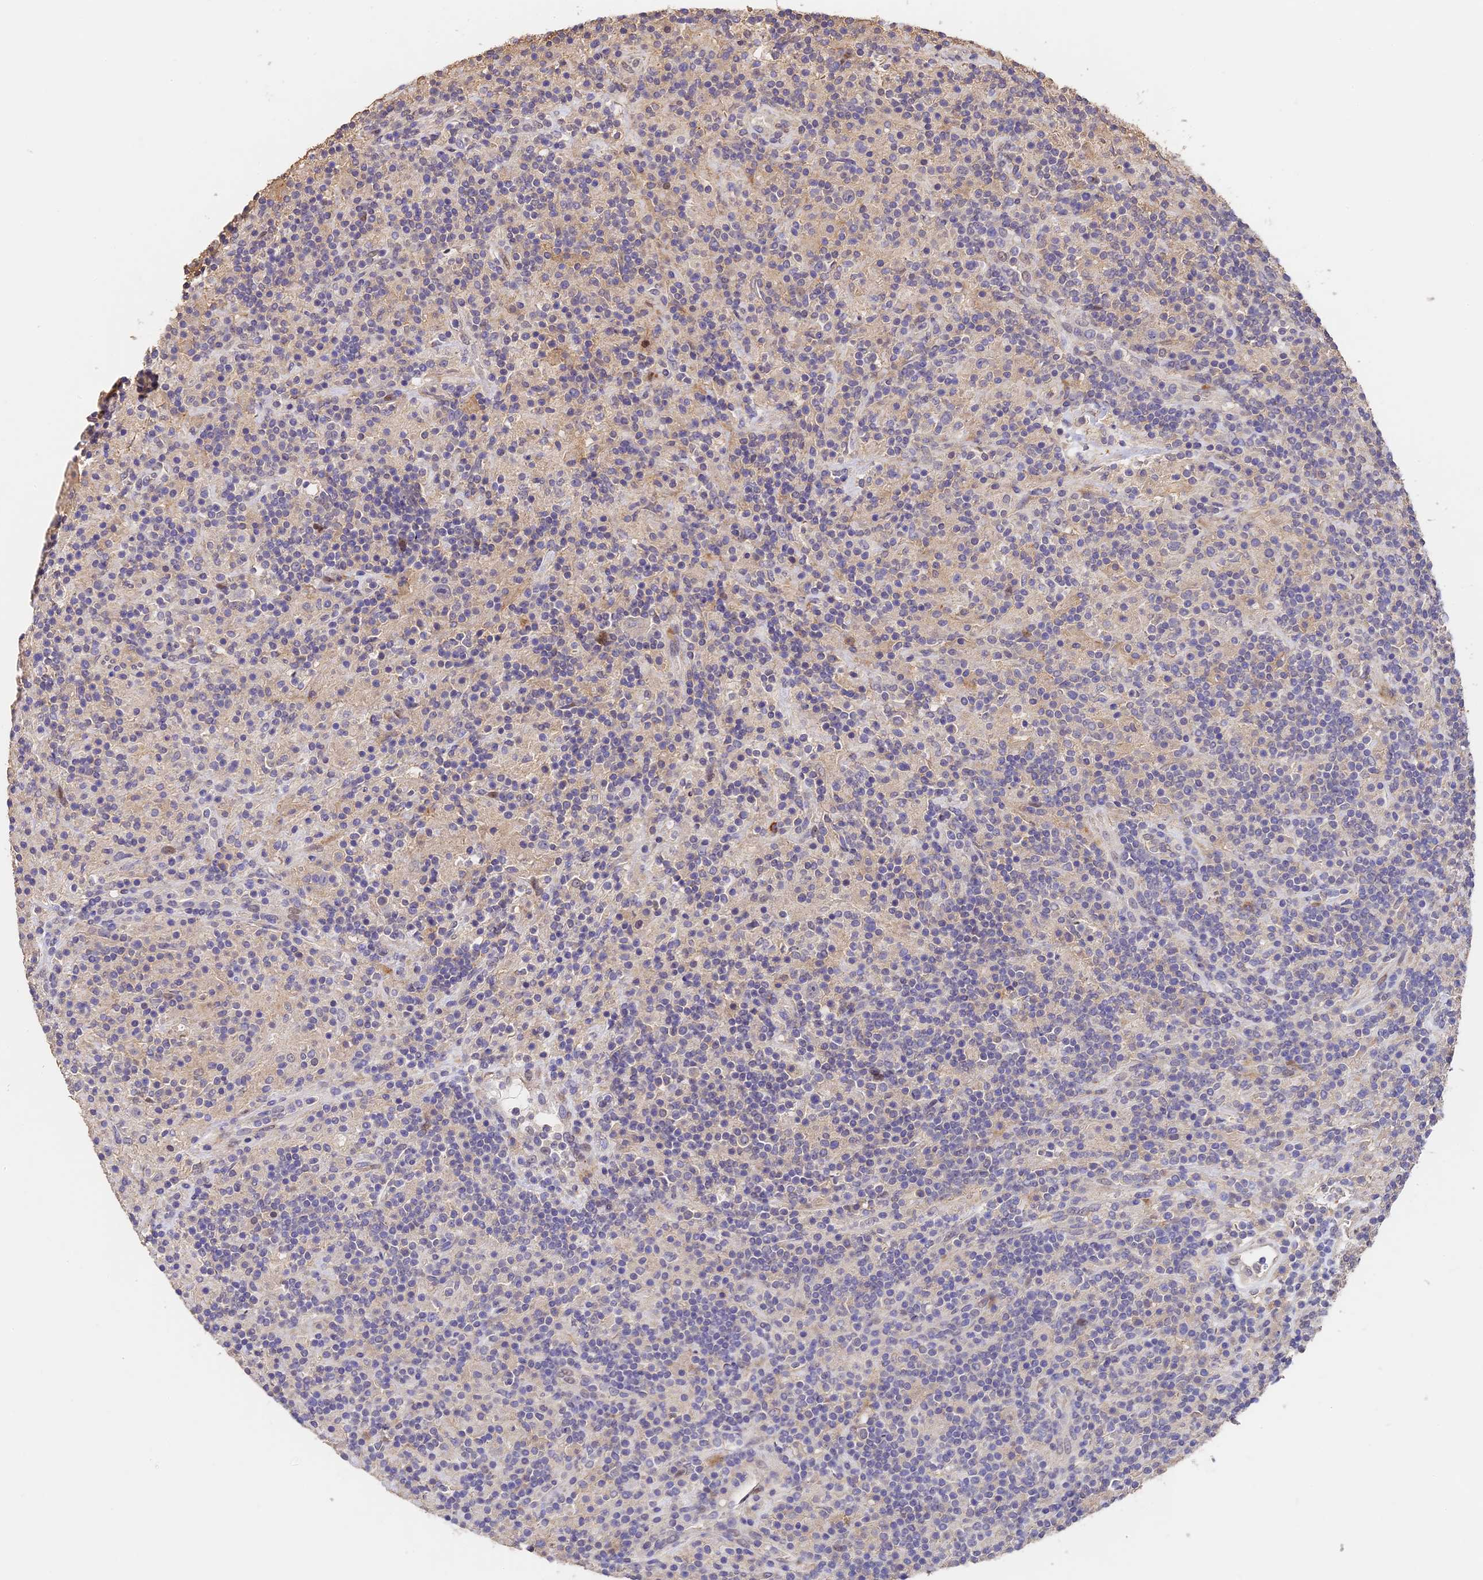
{"staining": {"intensity": "negative", "quantity": "none", "location": "none"}, "tissue": "lymphoma", "cell_type": "Tumor cells", "image_type": "cancer", "snomed": [{"axis": "morphology", "description": "Hodgkin's disease, NOS"}, {"axis": "topography", "description": "Lymph node"}], "caption": "This image is of Hodgkin's disease stained with immunohistochemistry (IHC) to label a protein in brown with the nuclei are counter-stained blue. There is no expression in tumor cells.", "gene": "SLC11A1", "patient": {"sex": "male", "age": 70}}